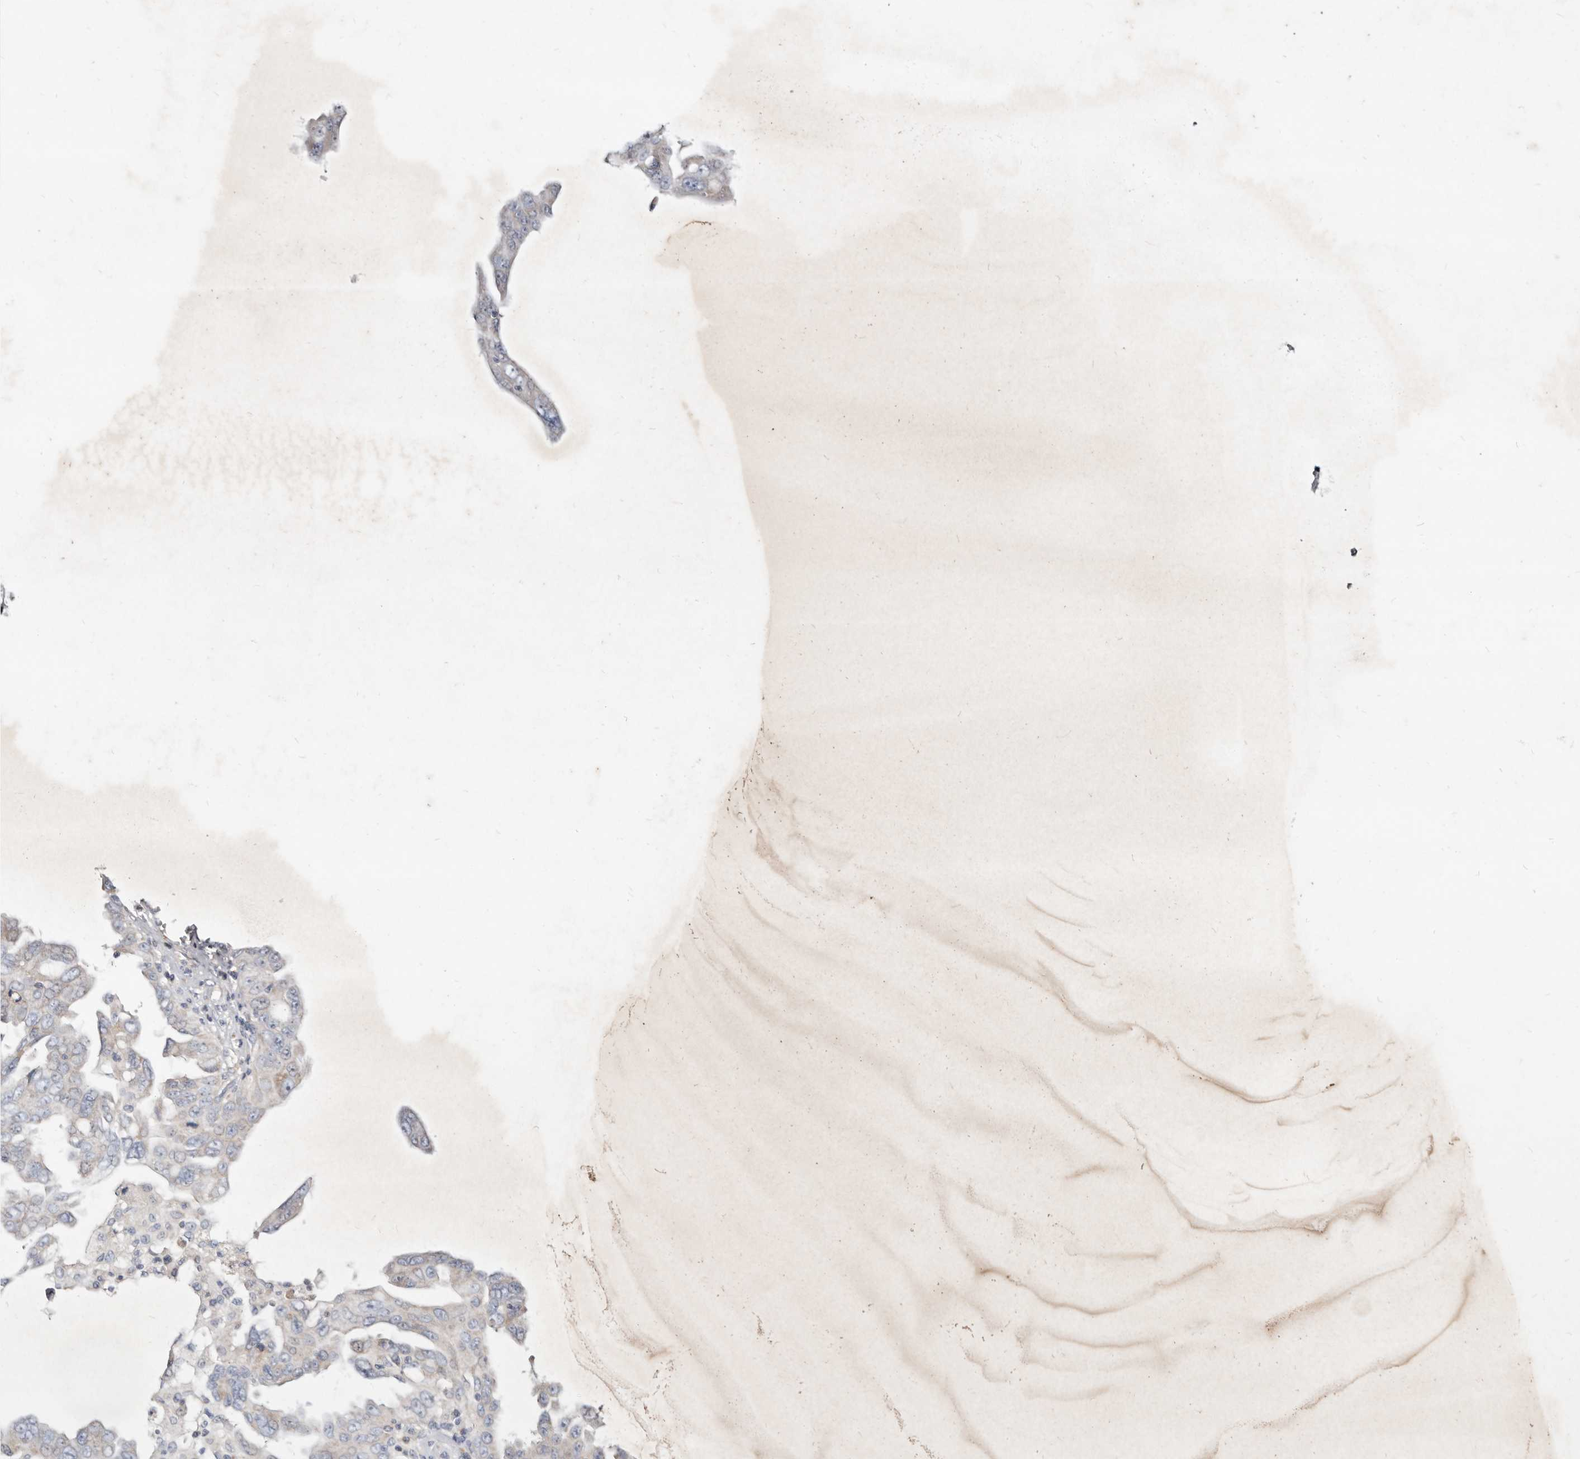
{"staining": {"intensity": "negative", "quantity": "none", "location": "none"}, "tissue": "ovarian cancer", "cell_type": "Tumor cells", "image_type": "cancer", "snomed": [{"axis": "morphology", "description": "Carcinoma, endometroid"}, {"axis": "topography", "description": "Ovary"}], "caption": "High power microscopy photomicrograph of an immunohistochemistry (IHC) photomicrograph of ovarian endometroid carcinoma, revealing no significant positivity in tumor cells.", "gene": "SLC25A20", "patient": {"sex": "female", "age": 62}}